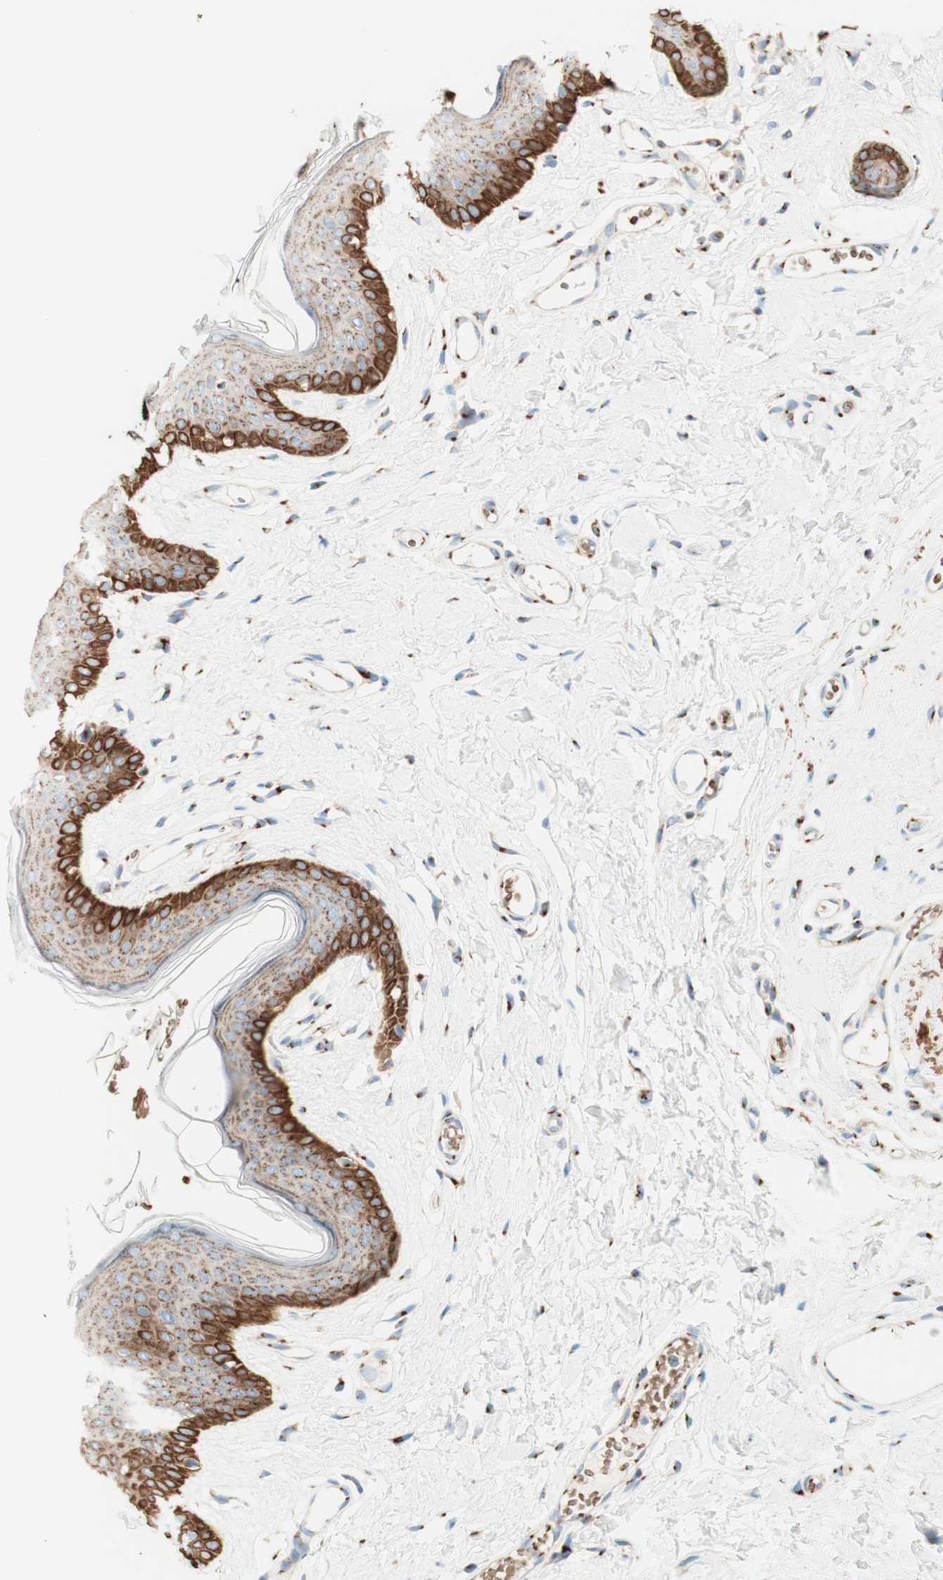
{"staining": {"intensity": "strong", "quantity": "<25%", "location": "cytoplasmic/membranous"}, "tissue": "skin", "cell_type": "Epidermal cells", "image_type": "normal", "snomed": [{"axis": "morphology", "description": "Normal tissue, NOS"}, {"axis": "morphology", "description": "Inflammation, NOS"}, {"axis": "topography", "description": "Vulva"}], "caption": "Epidermal cells exhibit medium levels of strong cytoplasmic/membranous positivity in approximately <25% of cells in benign human skin. The staining was performed using DAB (3,3'-diaminobenzidine) to visualize the protein expression in brown, while the nuclei were stained in blue with hematoxylin (Magnification: 20x).", "gene": "GOLGB1", "patient": {"sex": "female", "age": 84}}